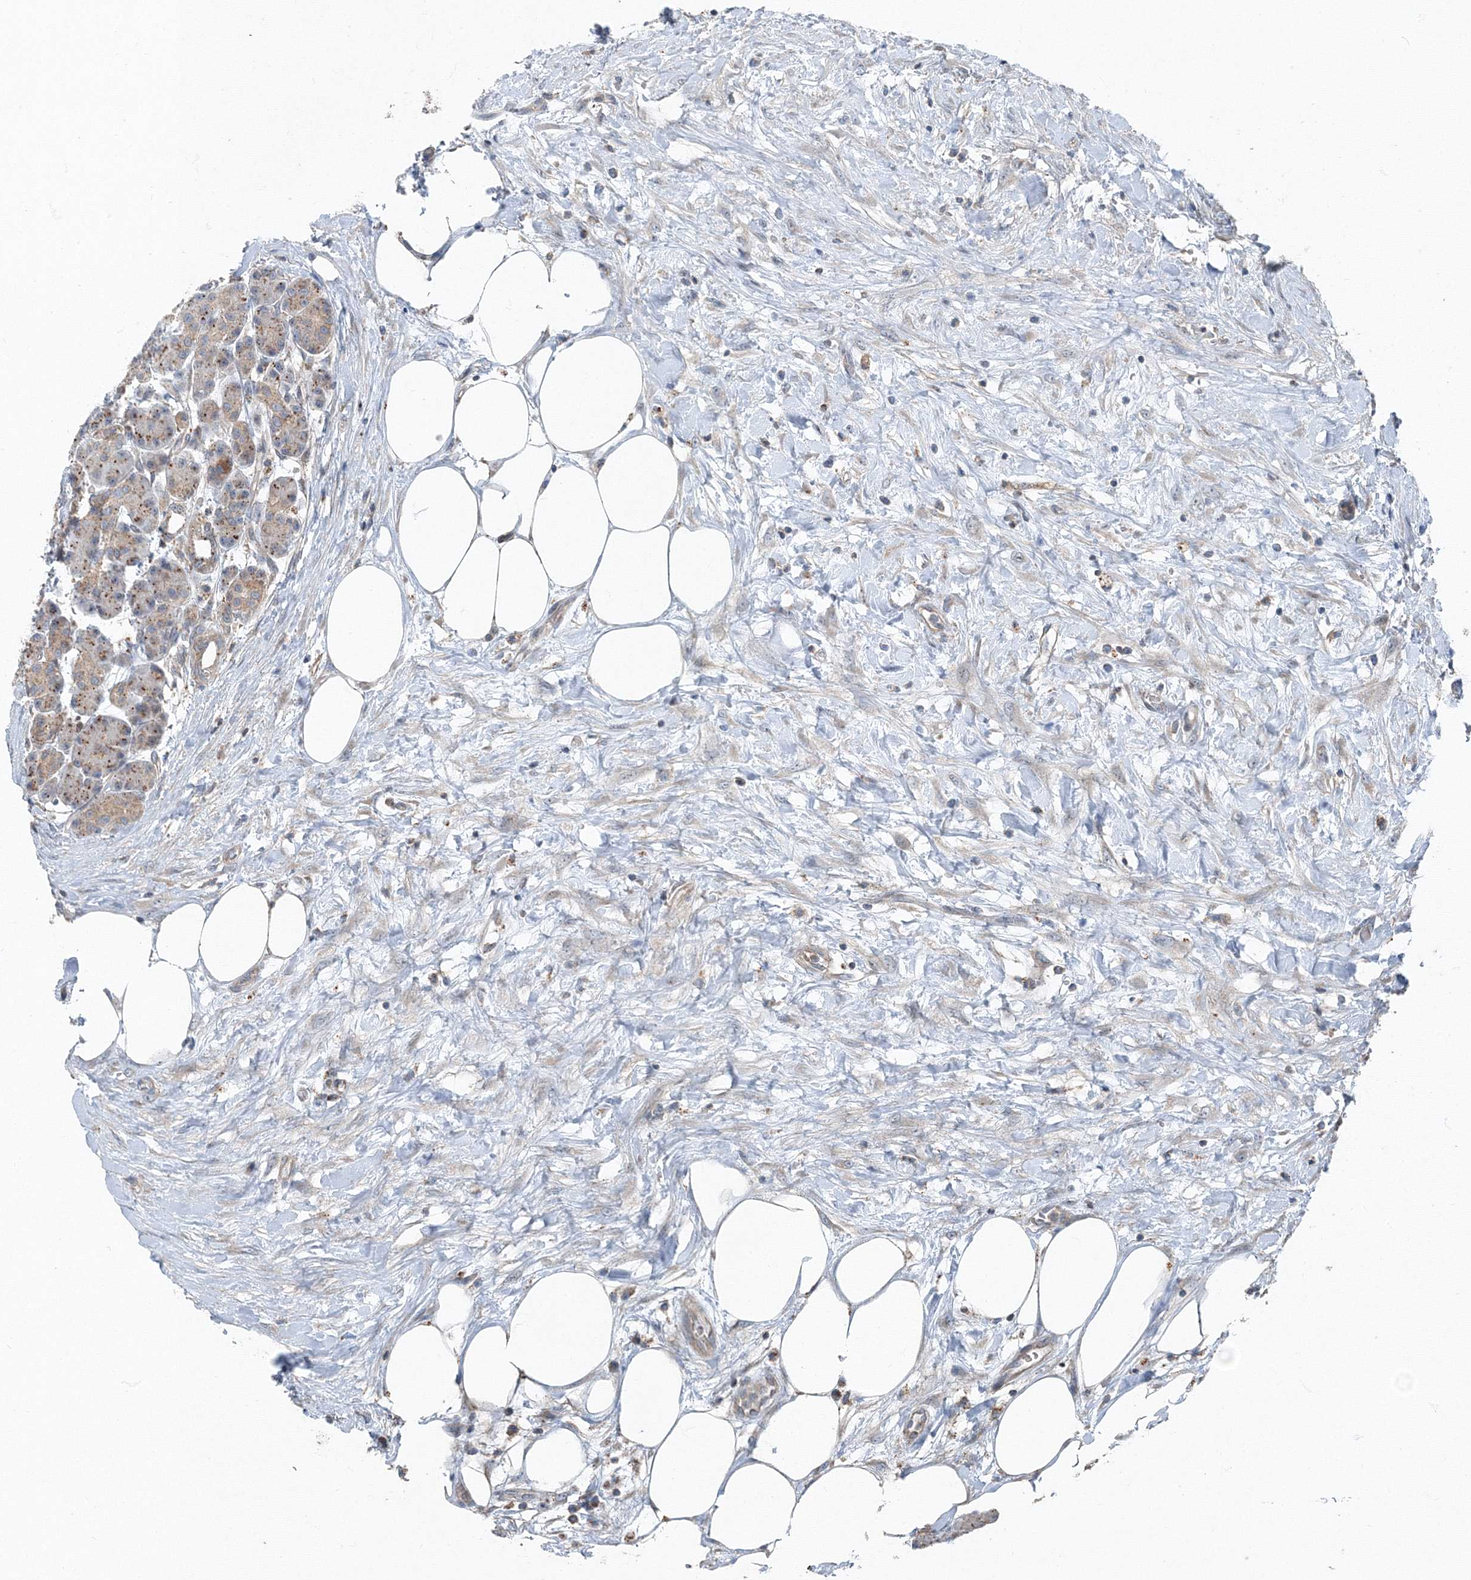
{"staining": {"intensity": "moderate", "quantity": "25%-75%", "location": "cytoplasmic/membranous"}, "tissue": "pancreas", "cell_type": "Exocrine glandular cells", "image_type": "normal", "snomed": [{"axis": "morphology", "description": "Normal tissue, NOS"}, {"axis": "topography", "description": "Pancreas"}], "caption": "High-magnification brightfield microscopy of unremarkable pancreas stained with DAB (3,3'-diaminobenzidine) (brown) and counterstained with hematoxylin (blue). exocrine glandular cells exhibit moderate cytoplasmic/membranous positivity is appreciated in about25%-75% of cells. Nuclei are stained in blue.", "gene": "AASDH", "patient": {"sex": "male", "age": 63}}